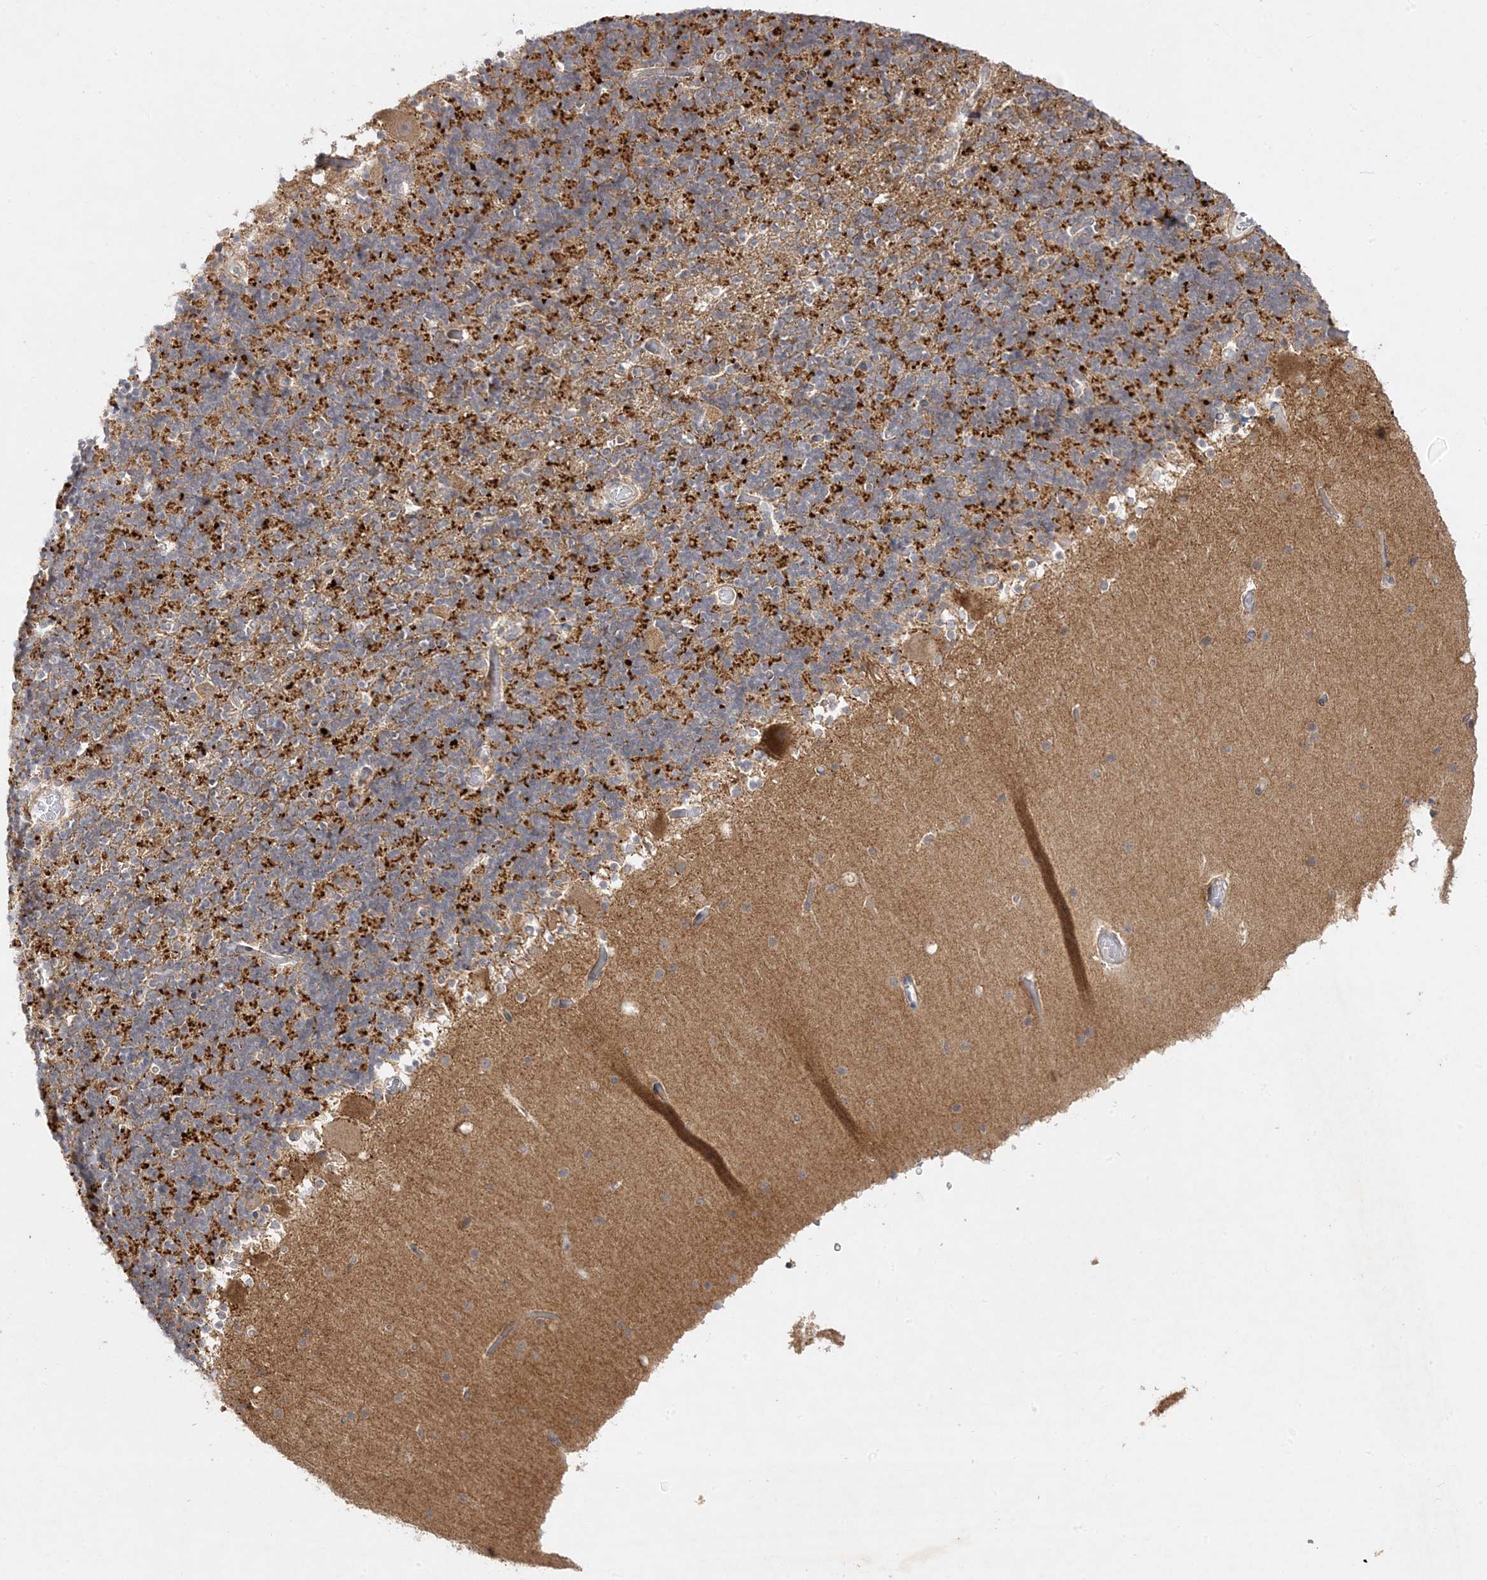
{"staining": {"intensity": "moderate", "quantity": ">75%", "location": "cytoplasmic/membranous"}, "tissue": "cerebellum", "cell_type": "Cells in granular layer", "image_type": "normal", "snomed": [{"axis": "morphology", "description": "Normal tissue, NOS"}, {"axis": "topography", "description": "Cerebellum"}], "caption": "This histopathology image exhibits immunohistochemistry (IHC) staining of normal human cerebellum, with medium moderate cytoplasmic/membranous positivity in about >75% of cells in granular layer.", "gene": "C2CD2", "patient": {"sex": "male", "age": 57}}